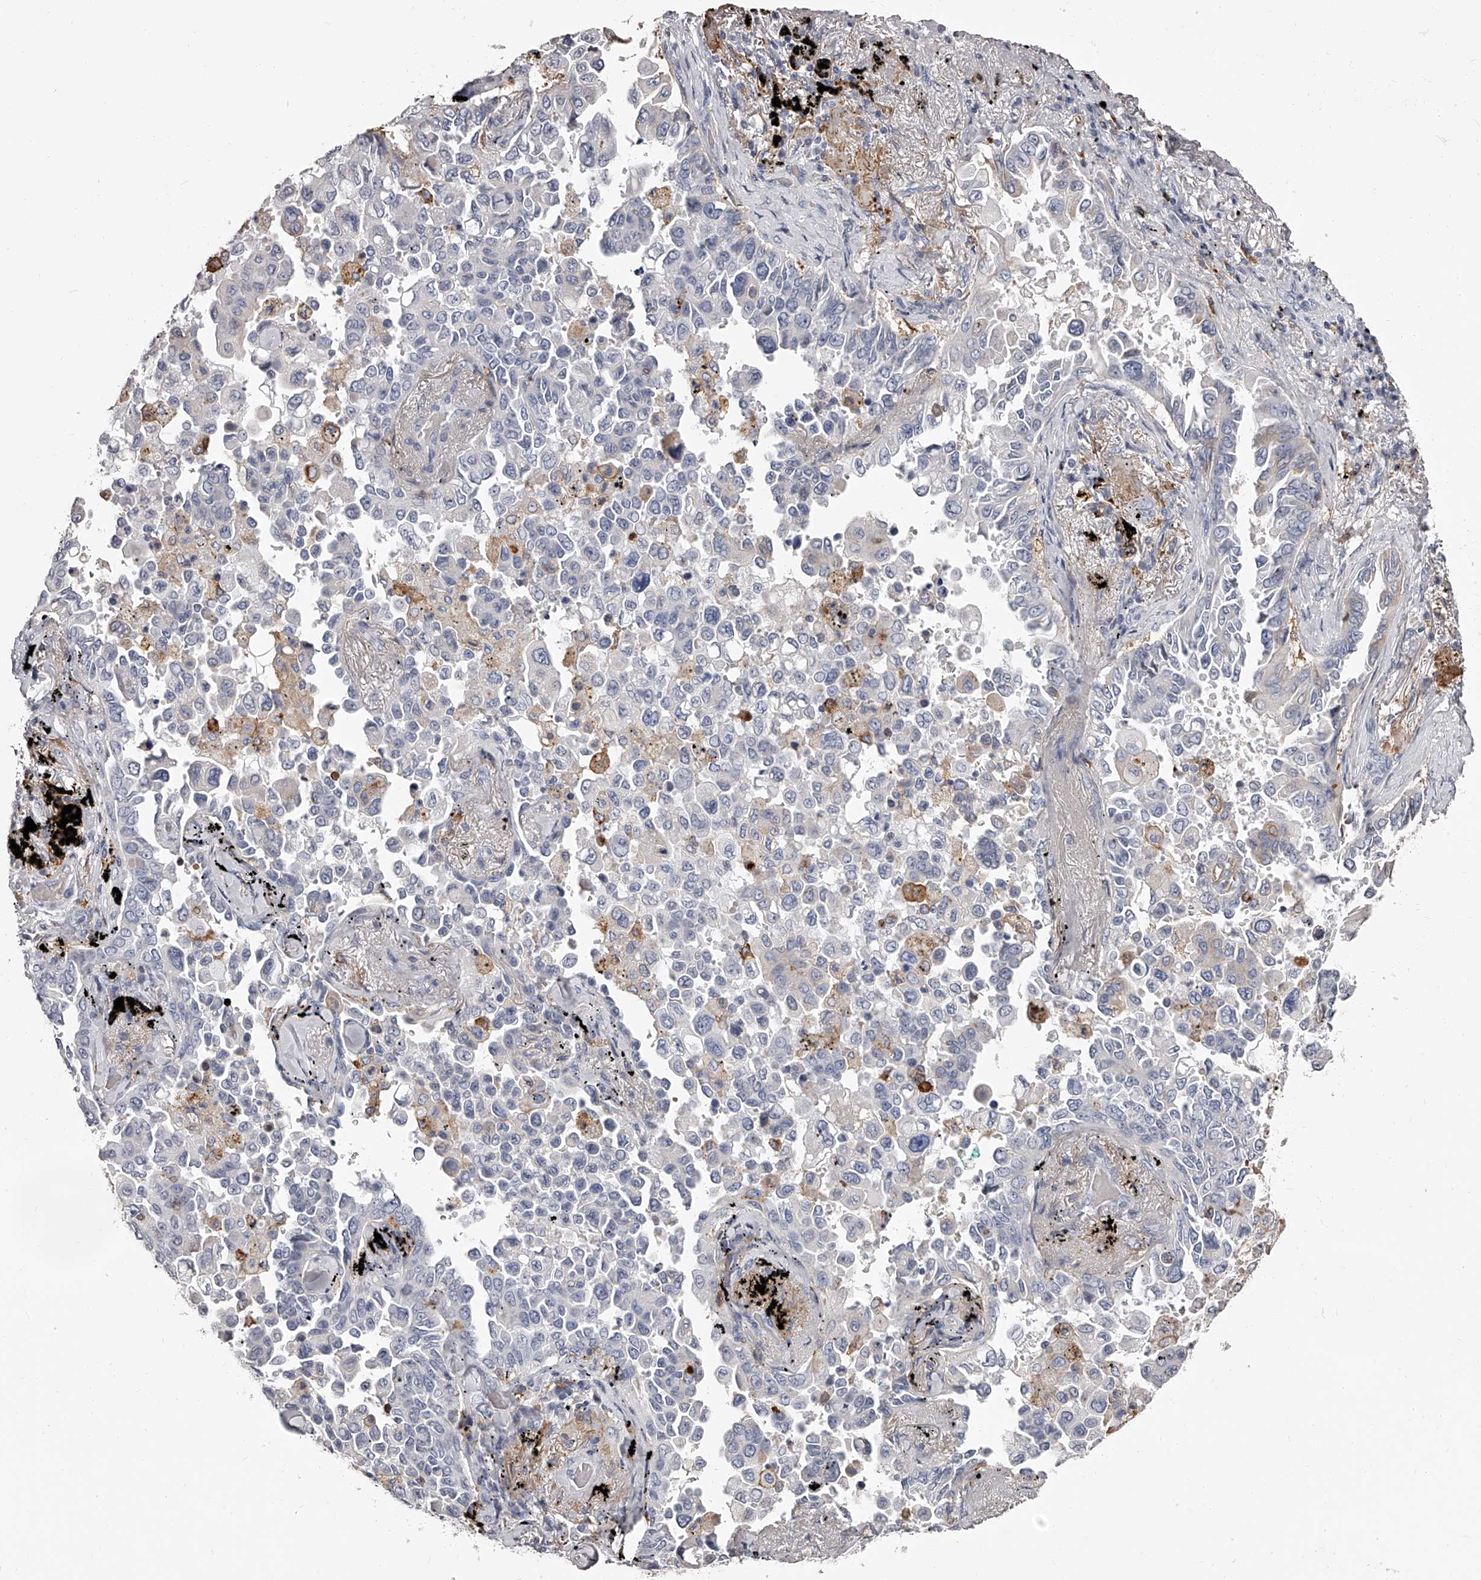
{"staining": {"intensity": "negative", "quantity": "none", "location": "none"}, "tissue": "lung cancer", "cell_type": "Tumor cells", "image_type": "cancer", "snomed": [{"axis": "morphology", "description": "Adenocarcinoma, NOS"}, {"axis": "topography", "description": "Lung"}], "caption": "There is no significant positivity in tumor cells of lung adenocarcinoma.", "gene": "PACSIN1", "patient": {"sex": "female", "age": 67}}